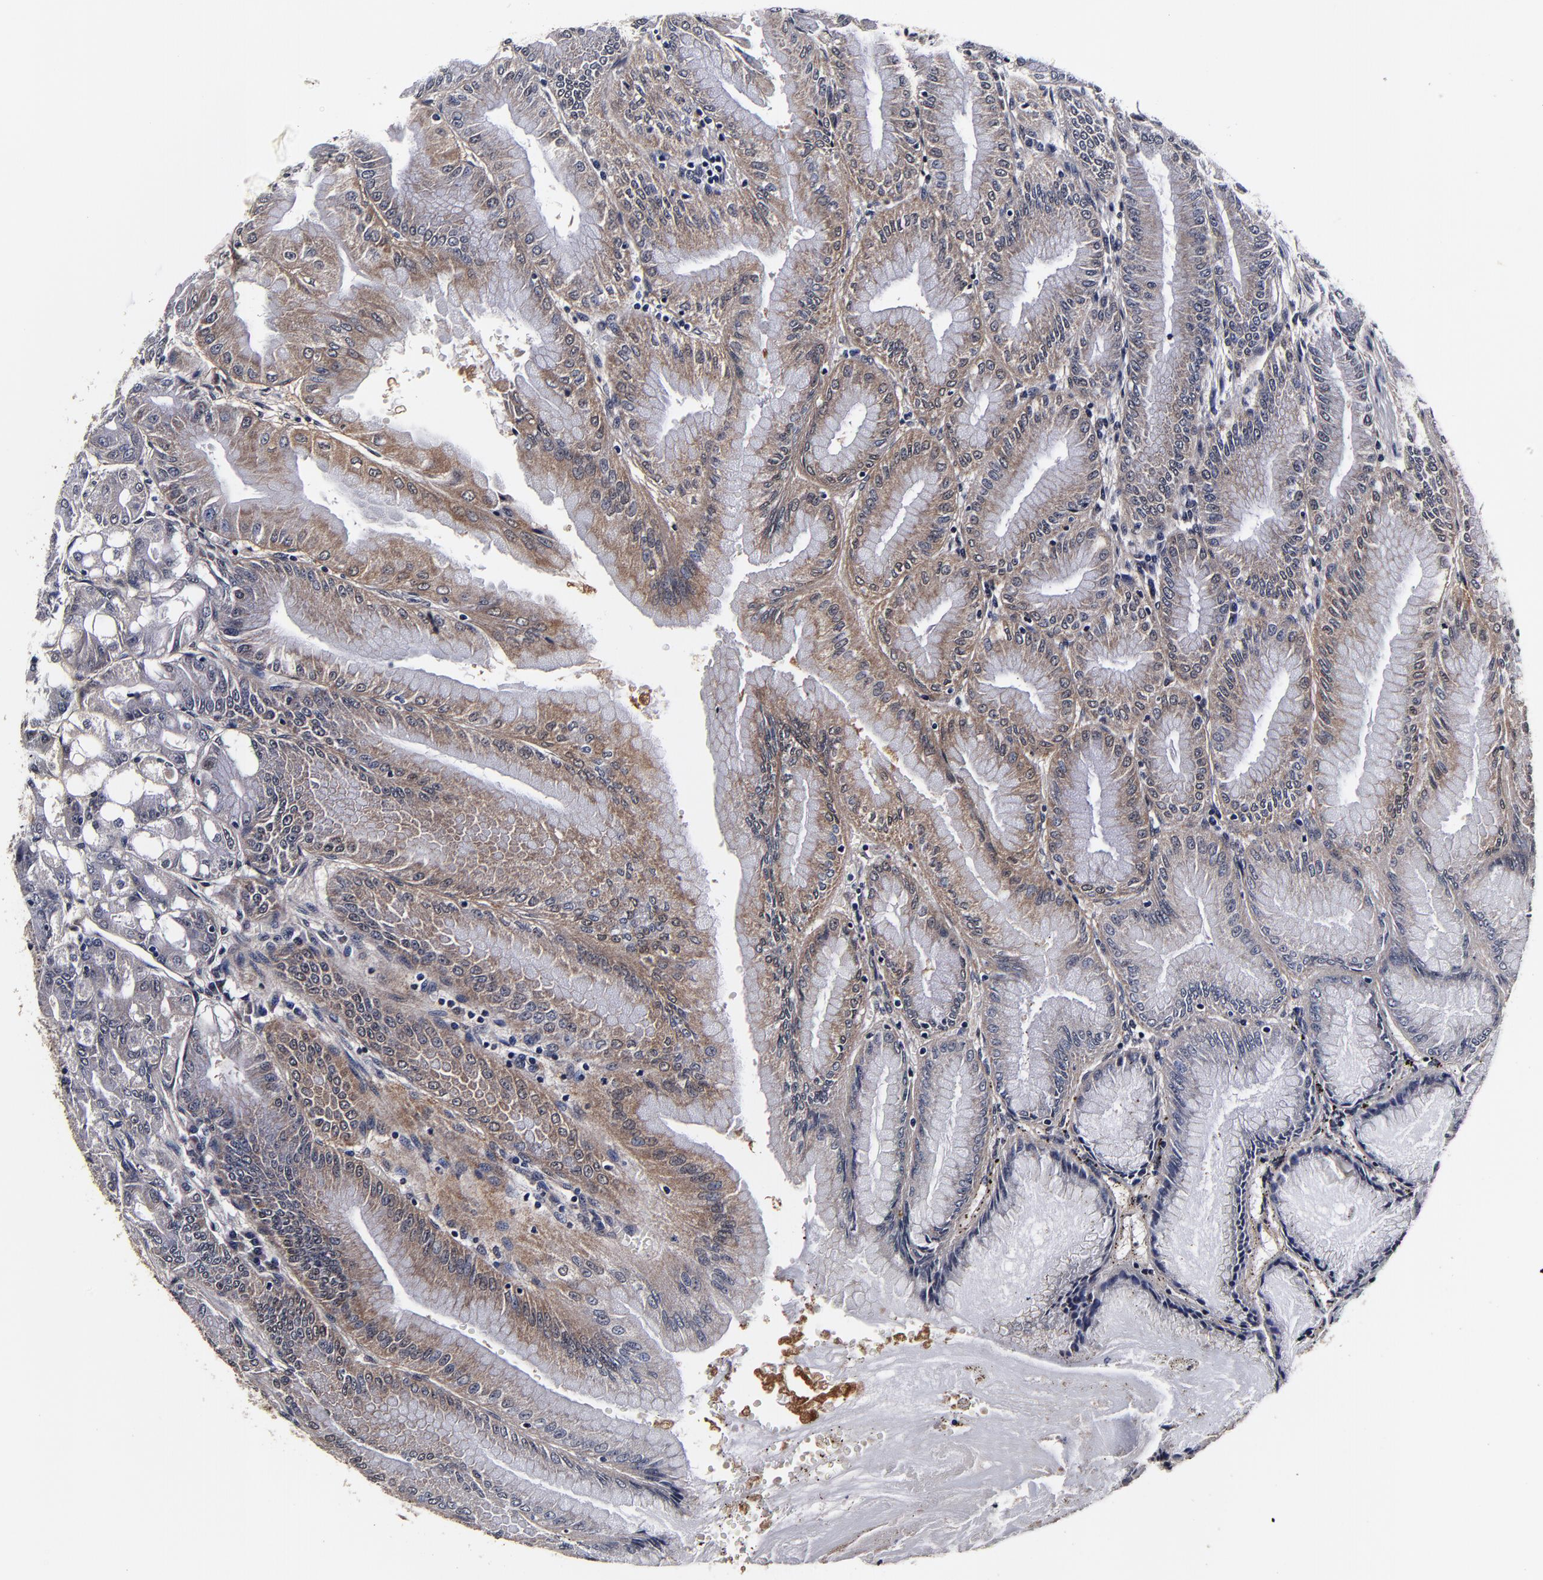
{"staining": {"intensity": "strong", "quantity": ">75%", "location": "cytoplasmic/membranous"}, "tissue": "stomach", "cell_type": "Glandular cells", "image_type": "normal", "snomed": [{"axis": "morphology", "description": "Normal tissue, NOS"}, {"axis": "topography", "description": "Stomach, lower"}], "caption": "Immunohistochemical staining of unremarkable stomach reveals strong cytoplasmic/membranous protein expression in about >75% of glandular cells.", "gene": "MMP15", "patient": {"sex": "male", "age": 71}}